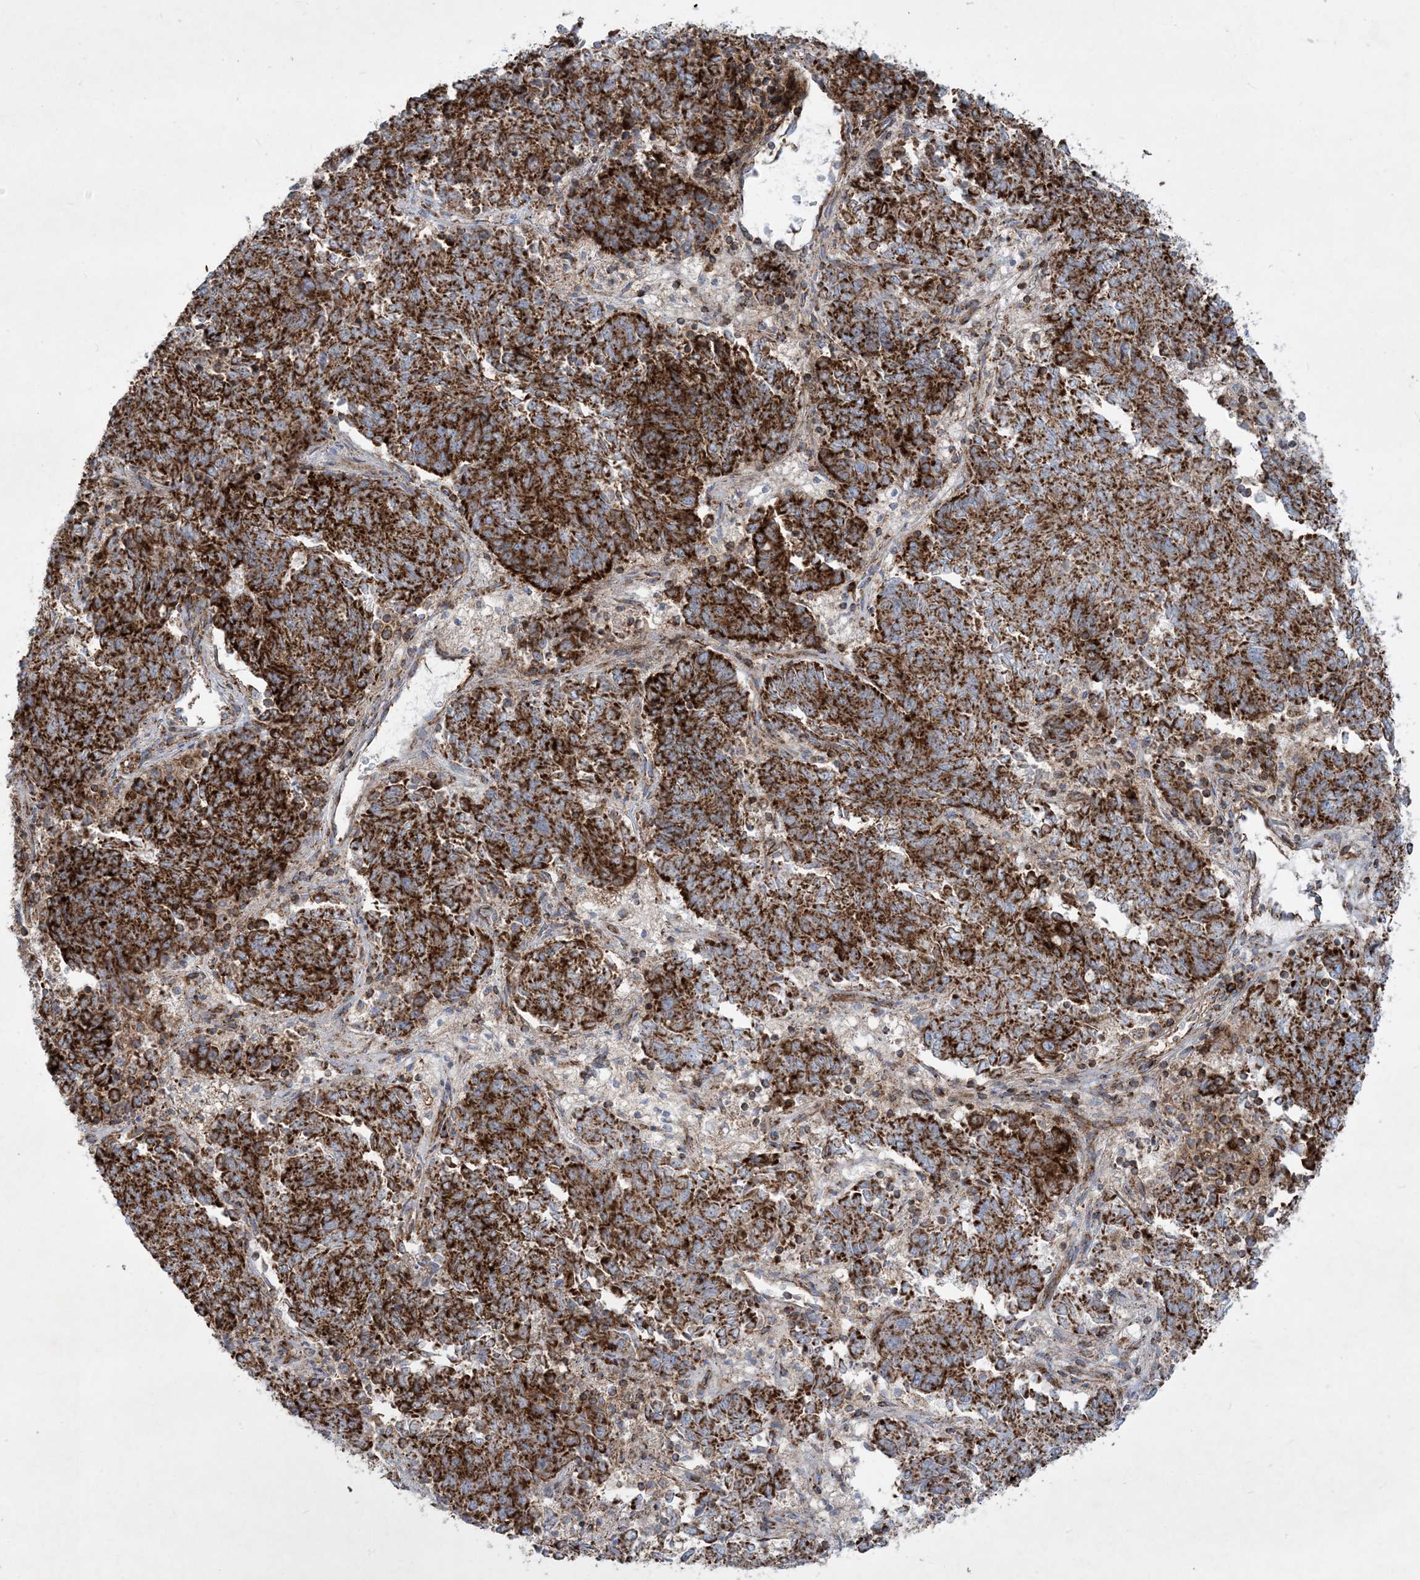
{"staining": {"intensity": "strong", "quantity": ">75%", "location": "cytoplasmic/membranous"}, "tissue": "endometrial cancer", "cell_type": "Tumor cells", "image_type": "cancer", "snomed": [{"axis": "morphology", "description": "Adenocarcinoma, NOS"}, {"axis": "topography", "description": "Endometrium"}], "caption": "Immunohistochemical staining of endometrial cancer (adenocarcinoma) reveals strong cytoplasmic/membranous protein staining in about >75% of tumor cells.", "gene": "BEND4", "patient": {"sex": "female", "age": 80}}